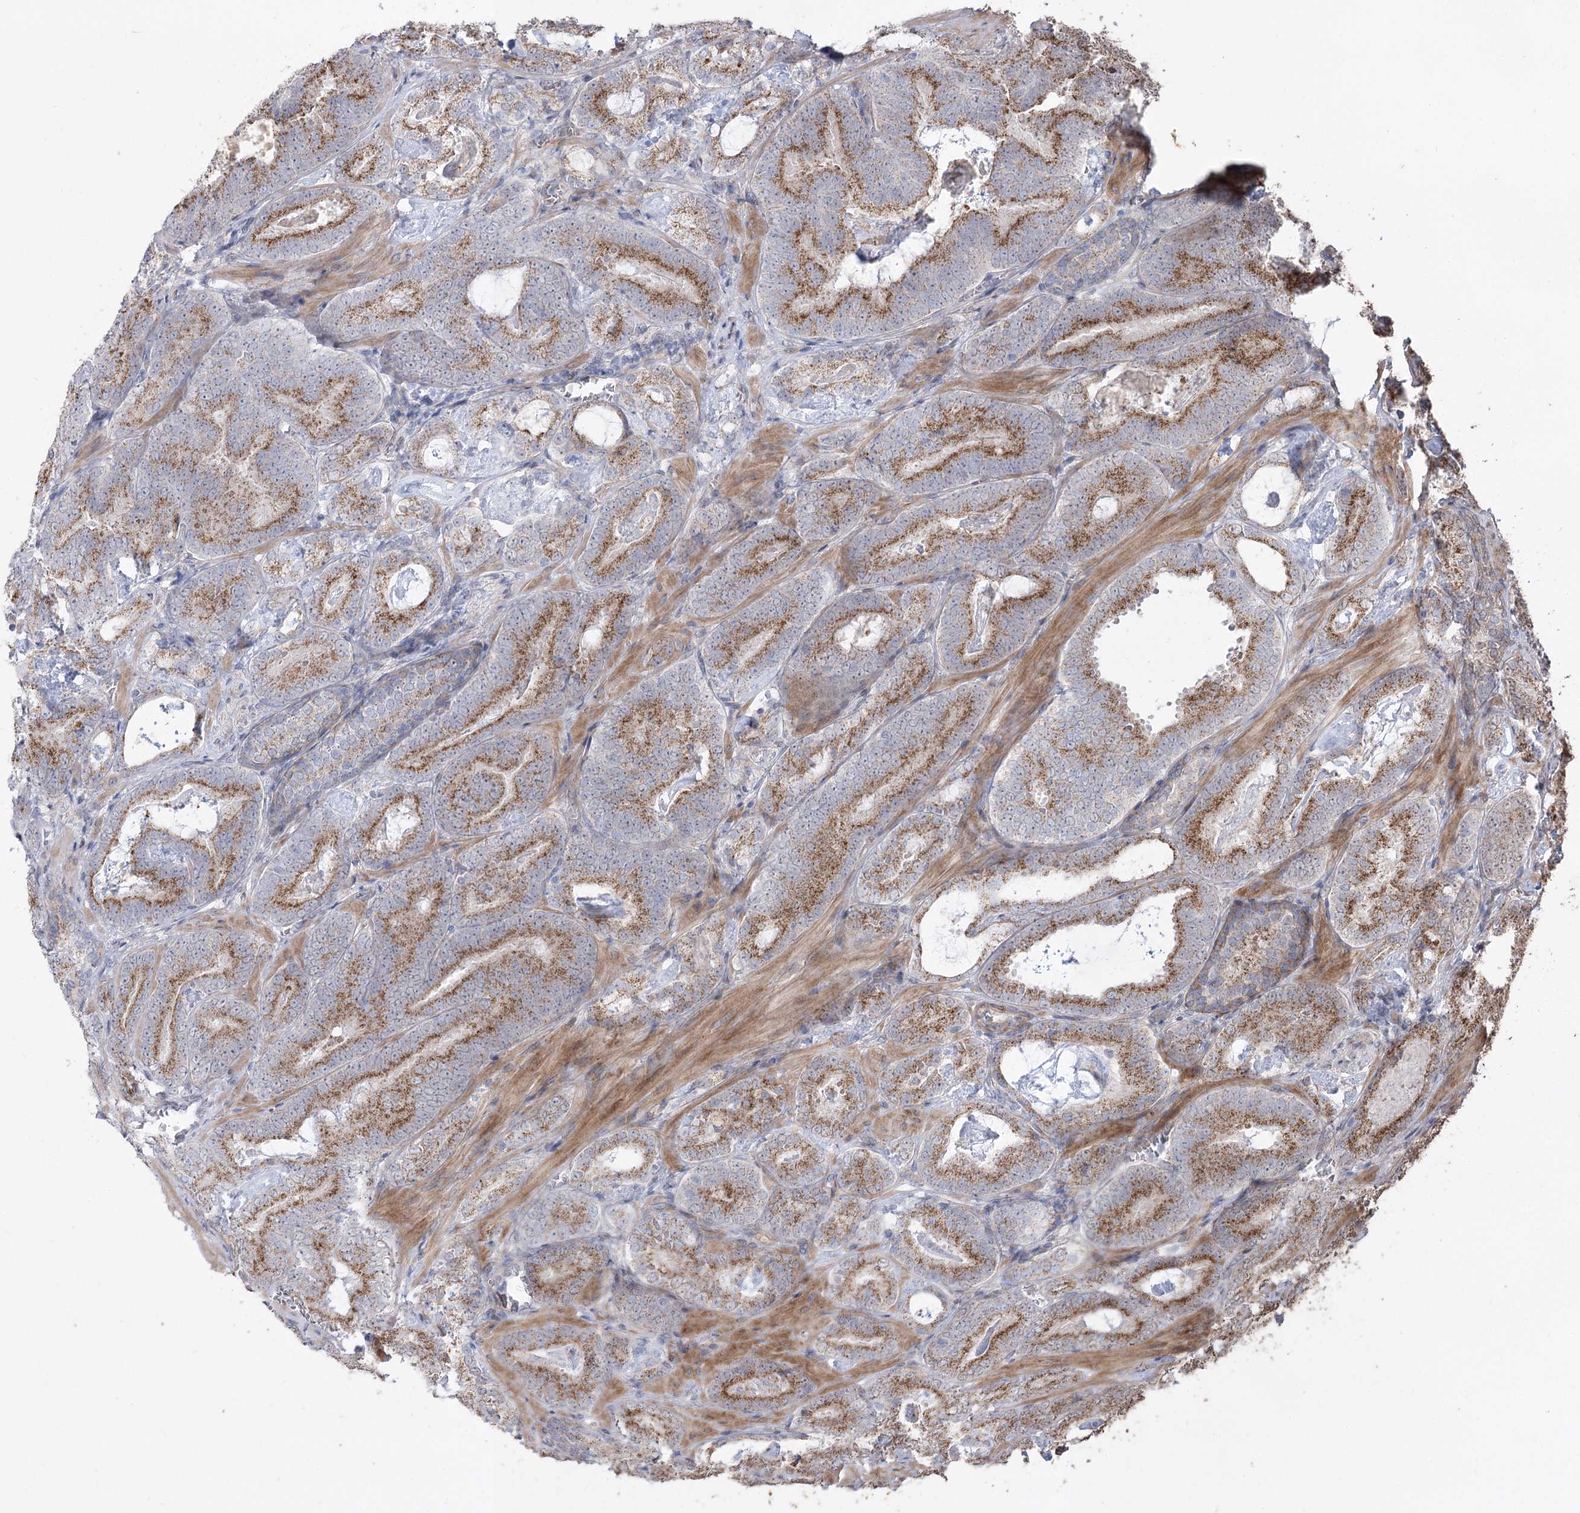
{"staining": {"intensity": "moderate", "quantity": ">75%", "location": "cytoplasmic/membranous"}, "tissue": "prostate cancer", "cell_type": "Tumor cells", "image_type": "cancer", "snomed": [{"axis": "morphology", "description": "Adenocarcinoma, Low grade"}, {"axis": "topography", "description": "Prostate"}], "caption": "A medium amount of moderate cytoplasmic/membranous staining is present in approximately >75% of tumor cells in adenocarcinoma (low-grade) (prostate) tissue.", "gene": "ZSCAN23", "patient": {"sex": "male", "age": 60}}